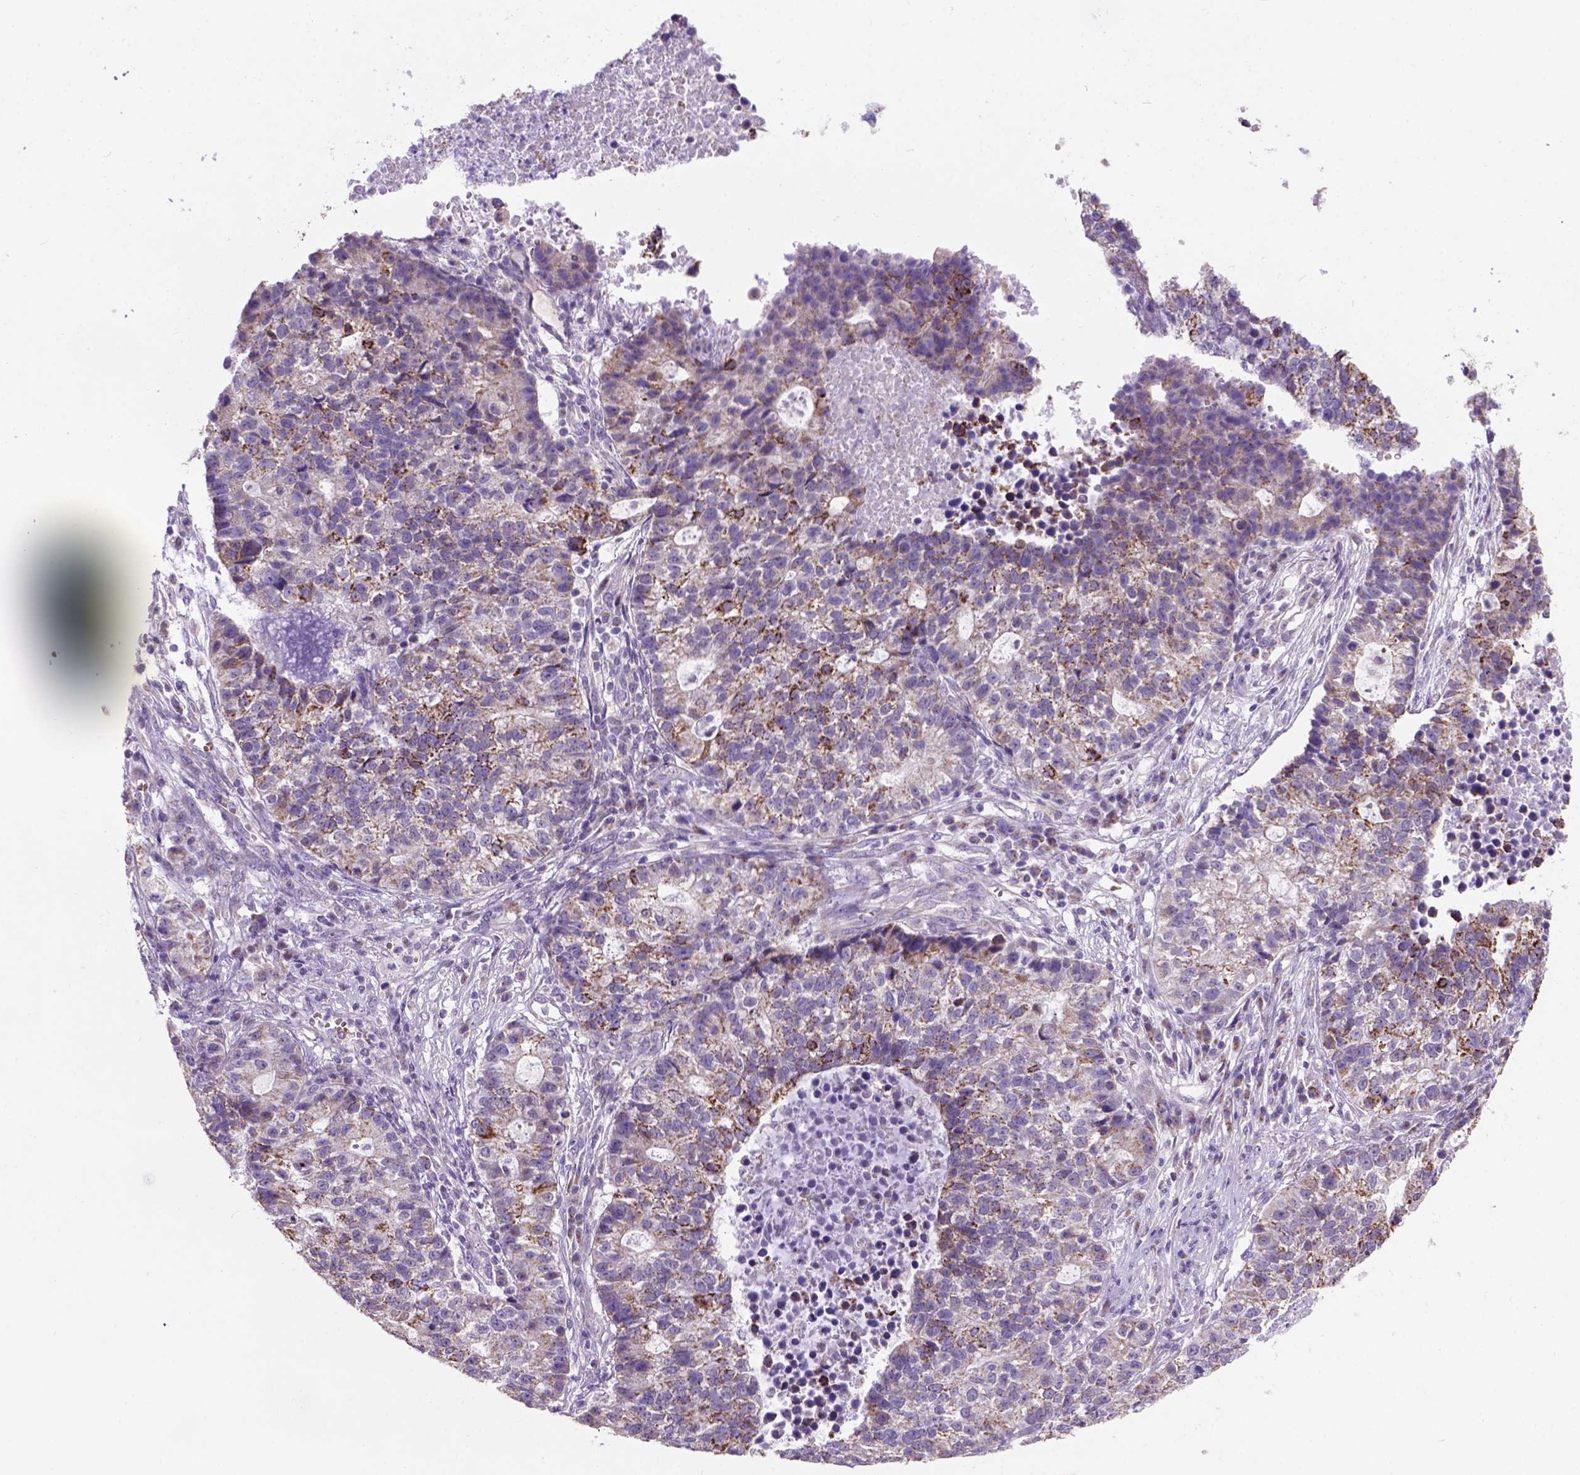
{"staining": {"intensity": "strong", "quantity": "<25%", "location": "cytoplasmic/membranous"}, "tissue": "lung cancer", "cell_type": "Tumor cells", "image_type": "cancer", "snomed": [{"axis": "morphology", "description": "Adenocarcinoma, NOS"}, {"axis": "topography", "description": "Lung"}], "caption": "The image reveals immunohistochemical staining of lung adenocarcinoma. There is strong cytoplasmic/membranous positivity is seen in about <25% of tumor cells.", "gene": "L2HGDH", "patient": {"sex": "male", "age": 57}}